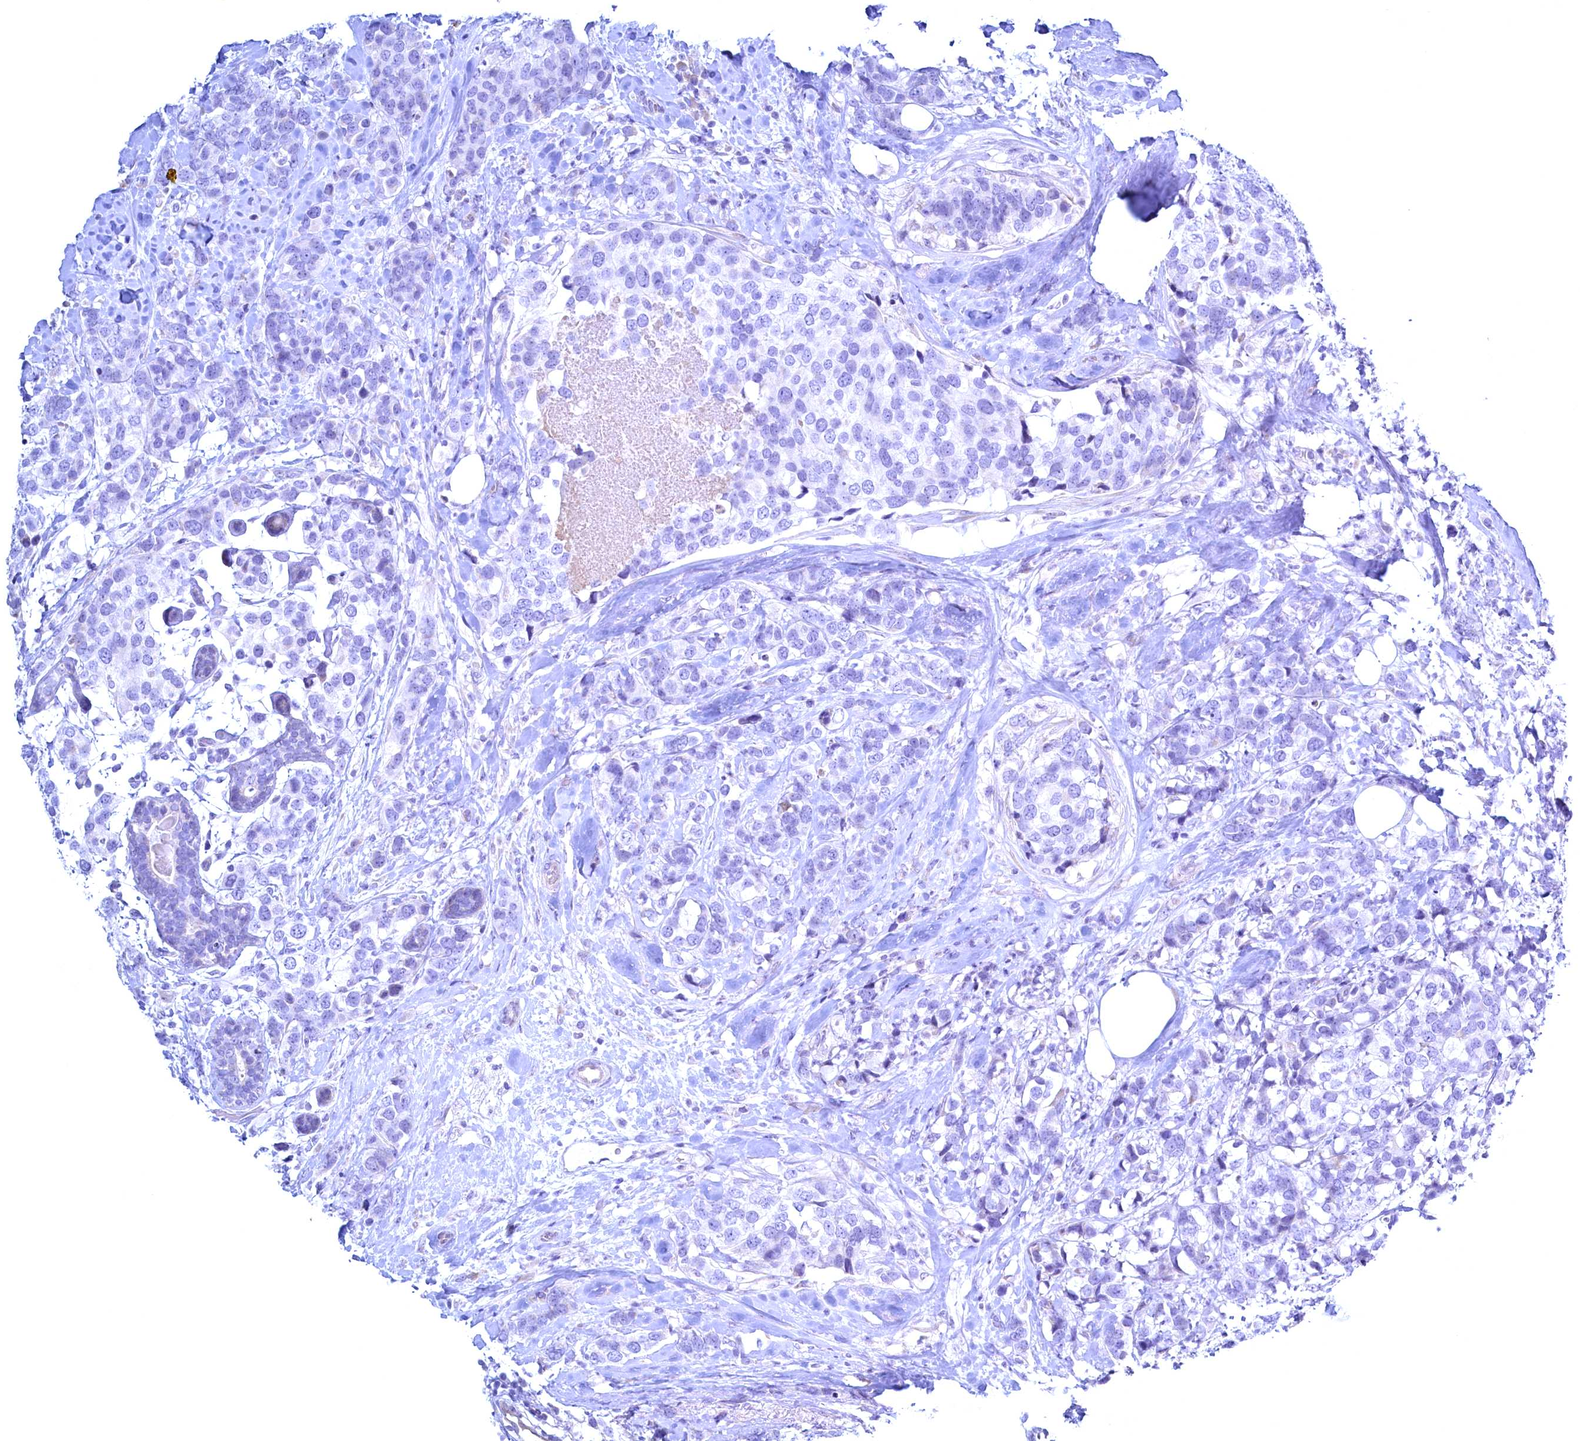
{"staining": {"intensity": "negative", "quantity": "none", "location": "none"}, "tissue": "breast cancer", "cell_type": "Tumor cells", "image_type": "cancer", "snomed": [{"axis": "morphology", "description": "Lobular carcinoma"}, {"axis": "topography", "description": "Breast"}], "caption": "A histopathology image of breast cancer (lobular carcinoma) stained for a protein demonstrates no brown staining in tumor cells.", "gene": "MAP1LC3A", "patient": {"sex": "female", "age": 59}}